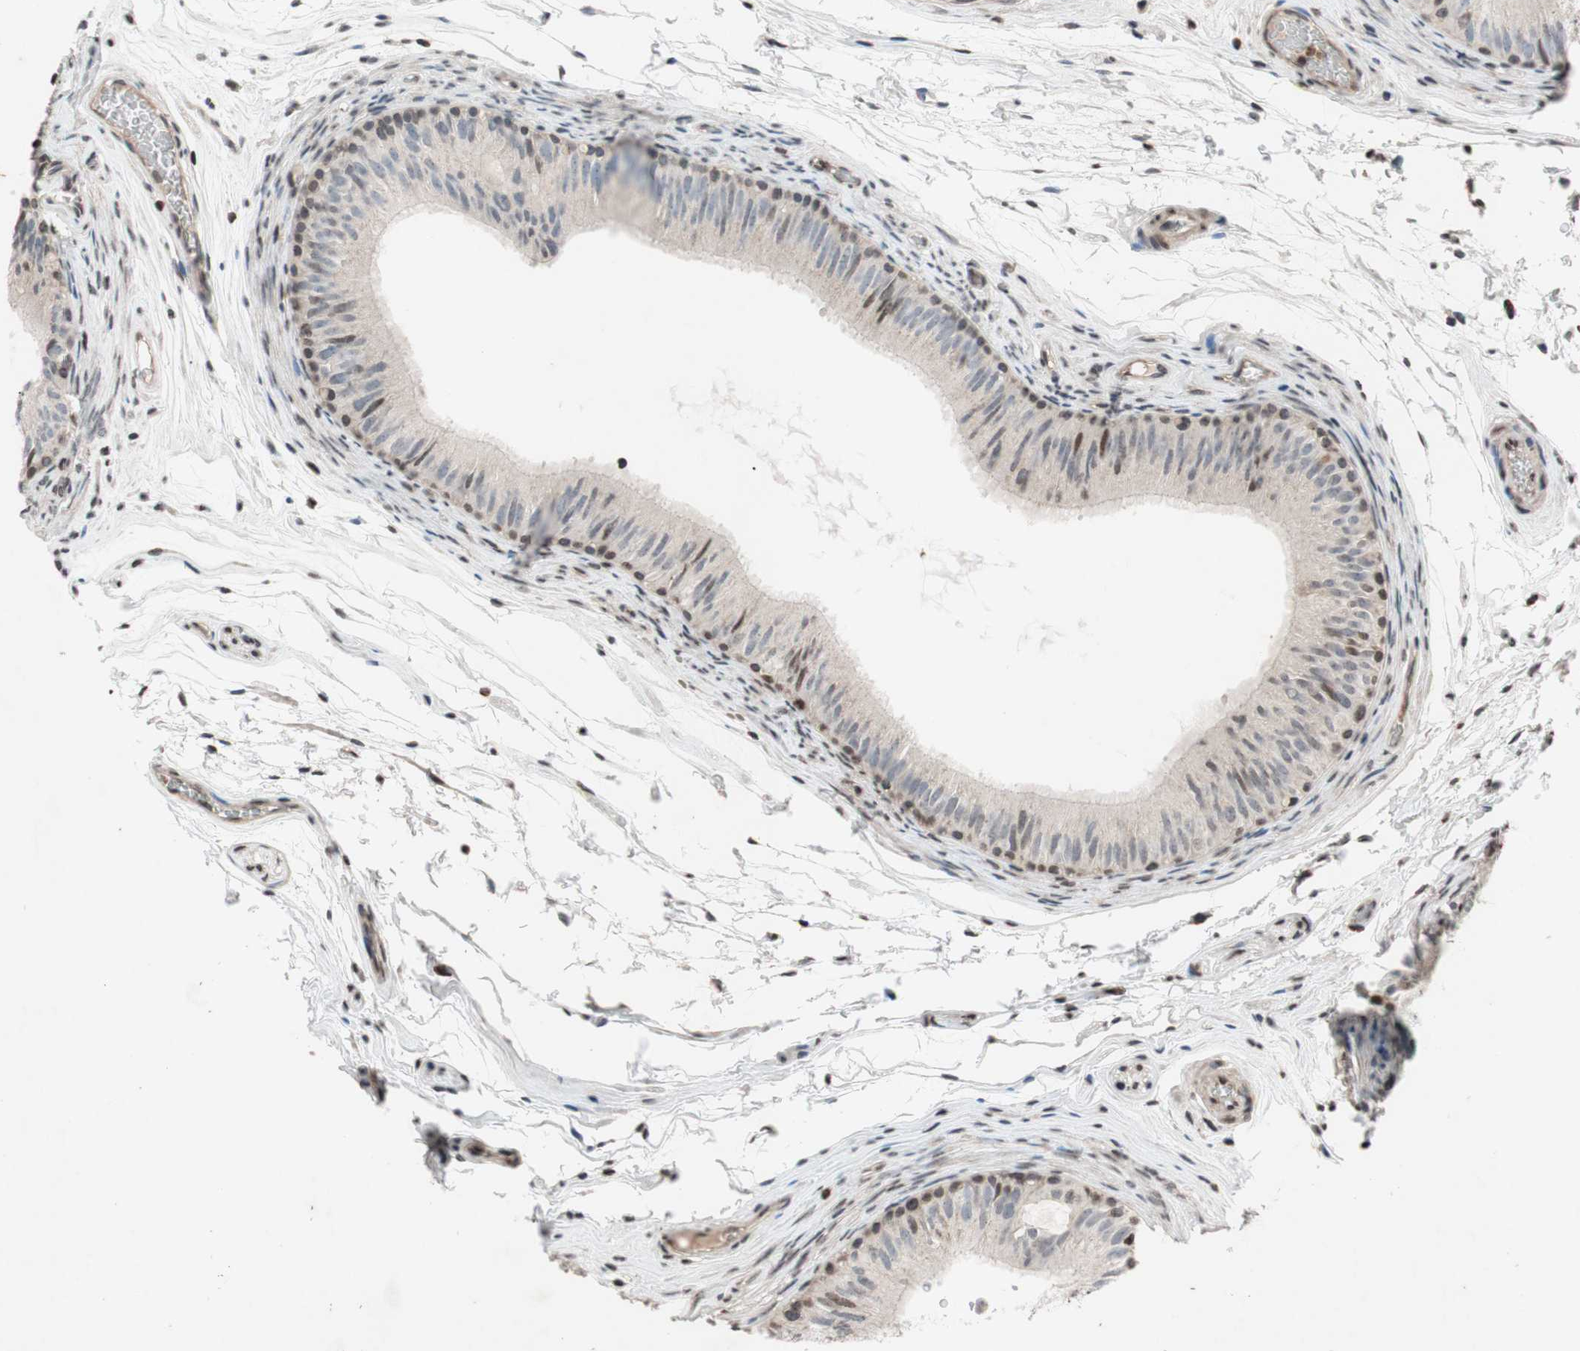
{"staining": {"intensity": "moderate", "quantity": "<25%", "location": "nuclear"}, "tissue": "epididymis", "cell_type": "Glandular cells", "image_type": "normal", "snomed": [{"axis": "morphology", "description": "Normal tissue, NOS"}, {"axis": "topography", "description": "Epididymis"}], "caption": "DAB (3,3'-diaminobenzidine) immunohistochemical staining of normal human epididymis shows moderate nuclear protein expression in about <25% of glandular cells. (brown staining indicates protein expression, while blue staining denotes nuclei).", "gene": "MCM6", "patient": {"sex": "male", "age": 36}}